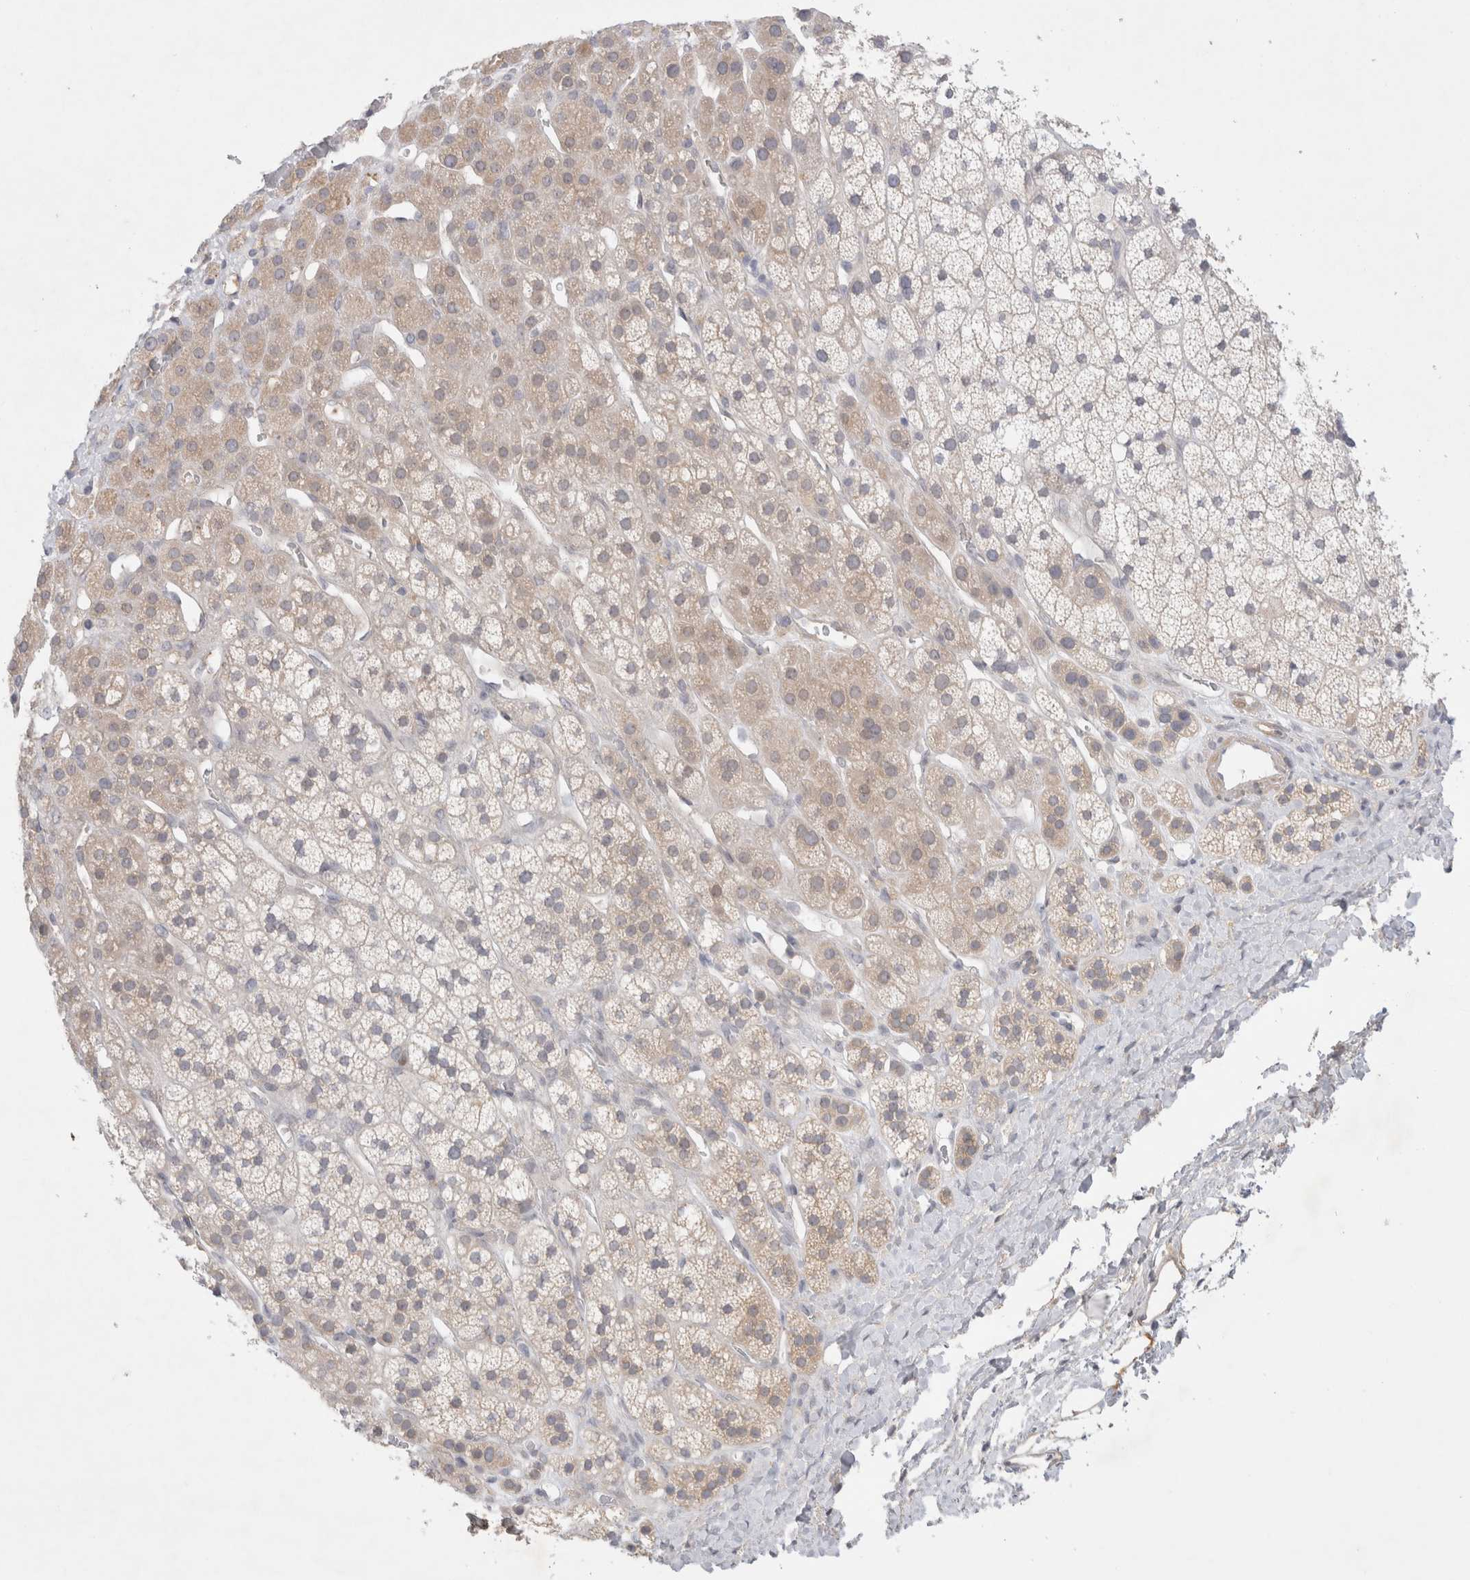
{"staining": {"intensity": "weak", "quantity": "25%-75%", "location": "cytoplasmic/membranous"}, "tissue": "adrenal gland", "cell_type": "Glandular cells", "image_type": "normal", "snomed": [{"axis": "morphology", "description": "Normal tissue, NOS"}, {"axis": "topography", "description": "Adrenal gland"}], "caption": "Immunohistochemical staining of benign human adrenal gland exhibits 25%-75% levels of weak cytoplasmic/membranous protein positivity in approximately 25%-75% of glandular cells. The staining was performed using DAB to visualize the protein expression in brown, while the nuclei were stained in blue with hematoxylin (Magnification: 20x).", "gene": "WIPF2", "patient": {"sex": "male", "age": 56}}